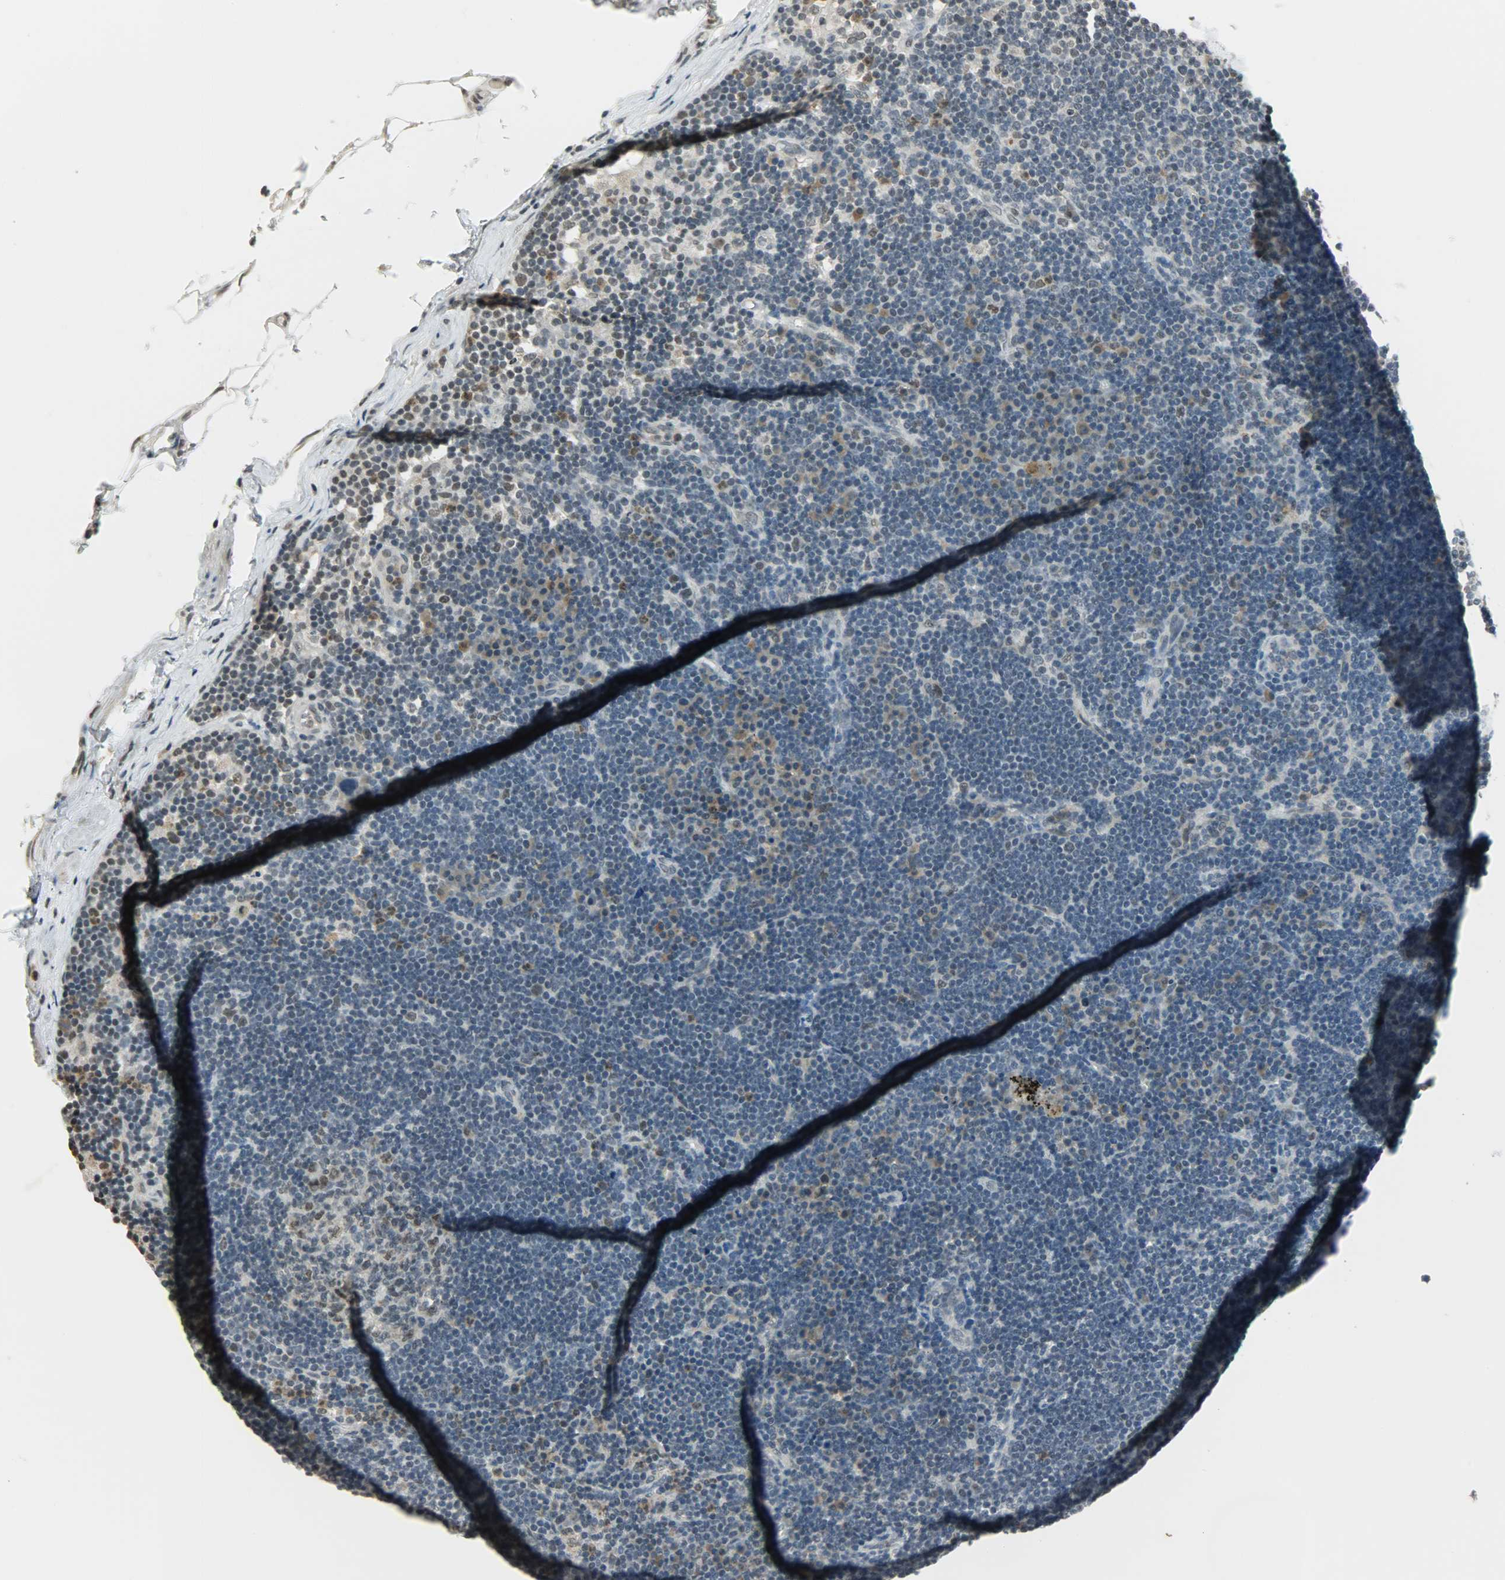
{"staining": {"intensity": "weak", "quantity": "<25%", "location": "nuclear"}, "tissue": "lymph node", "cell_type": "Germinal center cells", "image_type": "normal", "snomed": [{"axis": "morphology", "description": "Normal tissue, NOS"}, {"axis": "morphology", "description": "Squamous cell carcinoma, metastatic, NOS"}, {"axis": "topography", "description": "Lymph node"}], "caption": "Image shows no significant protein positivity in germinal center cells of normal lymph node.", "gene": "SMARCA5", "patient": {"sex": "female", "age": 53}}